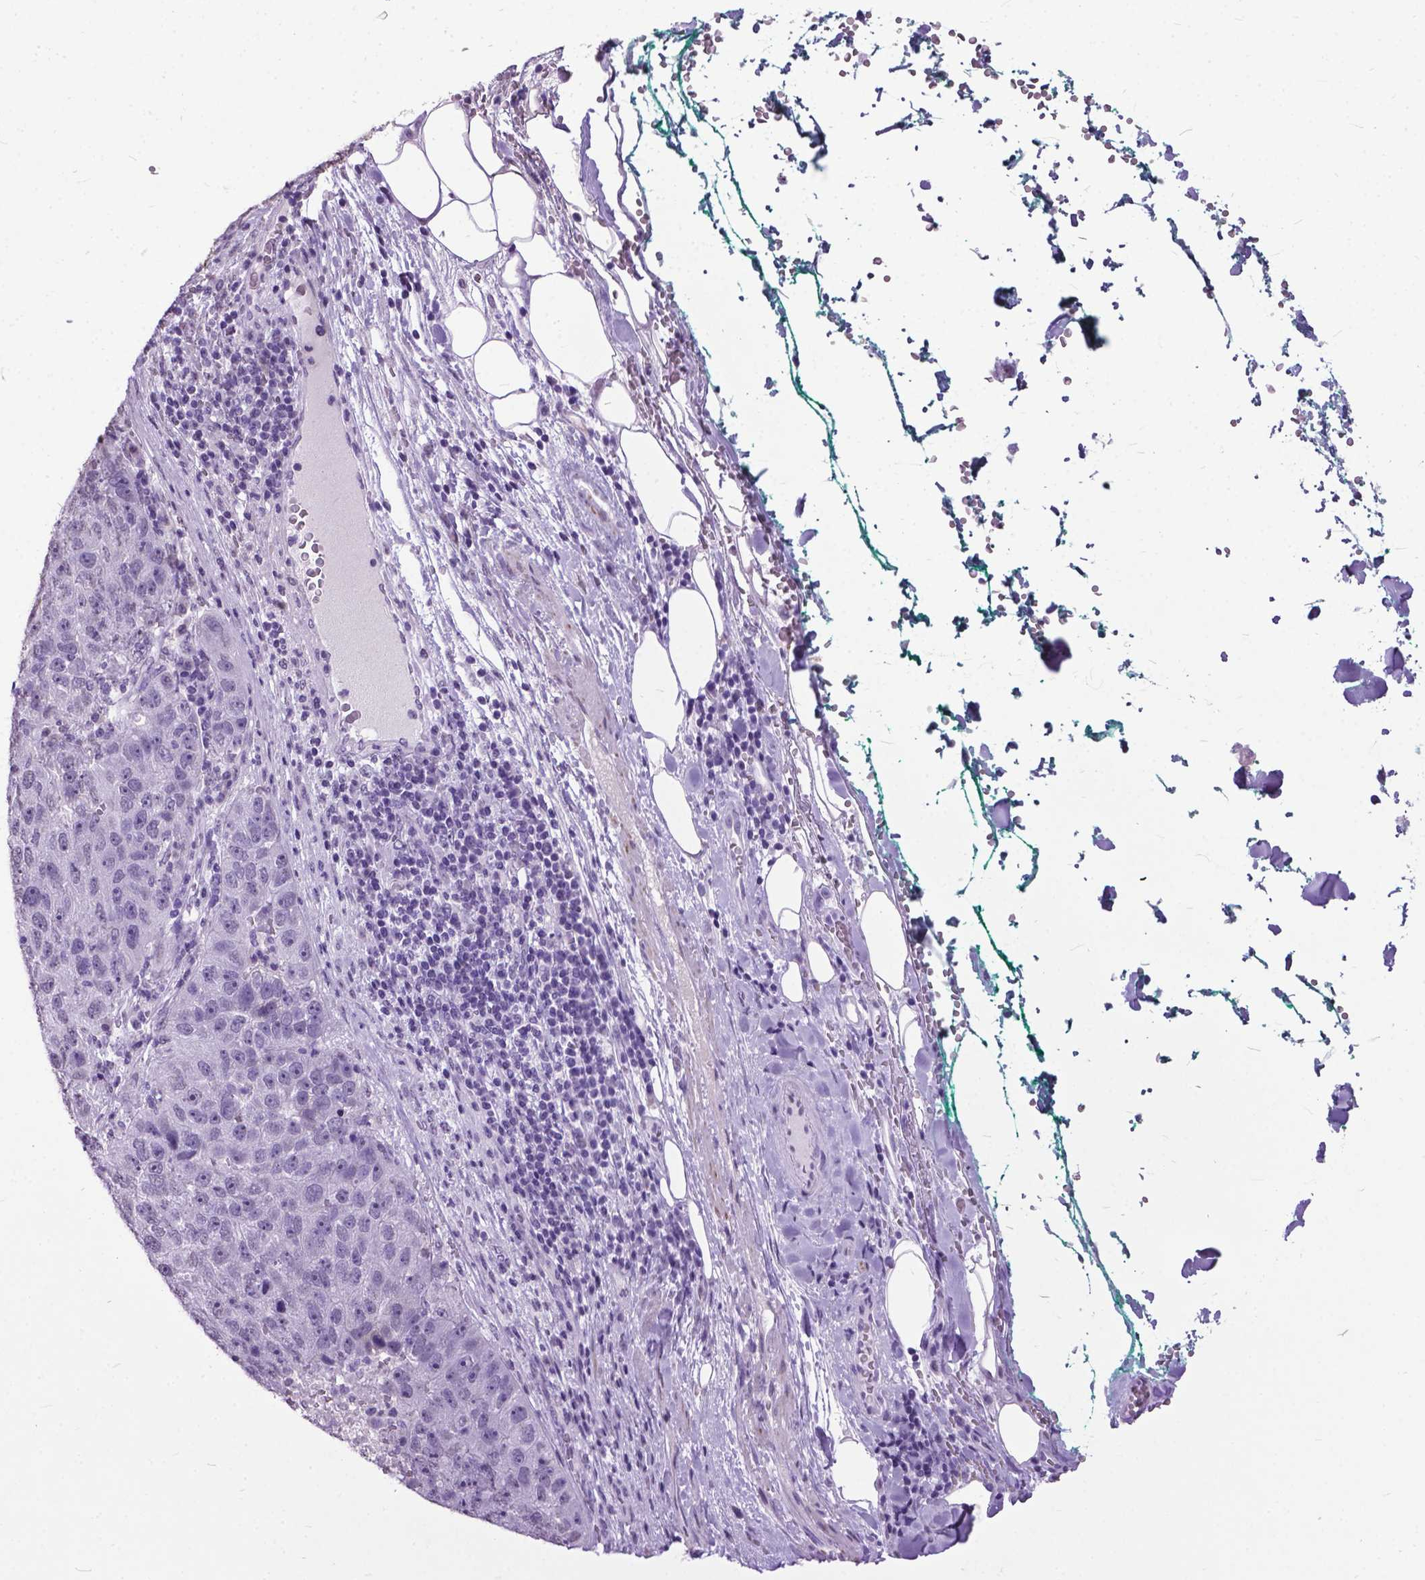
{"staining": {"intensity": "negative", "quantity": "none", "location": "none"}, "tissue": "pancreatic cancer", "cell_type": "Tumor cells", "image_type": "cancer", "snomed": [{"axis": "morphology", "description": "Adenocarcinoma, NOS"}, {"axis": "topography", "description": "Pancreas"}], "caption": "Human pancreatic cancer (adenocarcinoma) stained for a protein using immunohistochemistry (IHC) shows no expression in tumor cells.", "gene": "MARCHF10", "patient": {"sex": "female", "age": 61}}